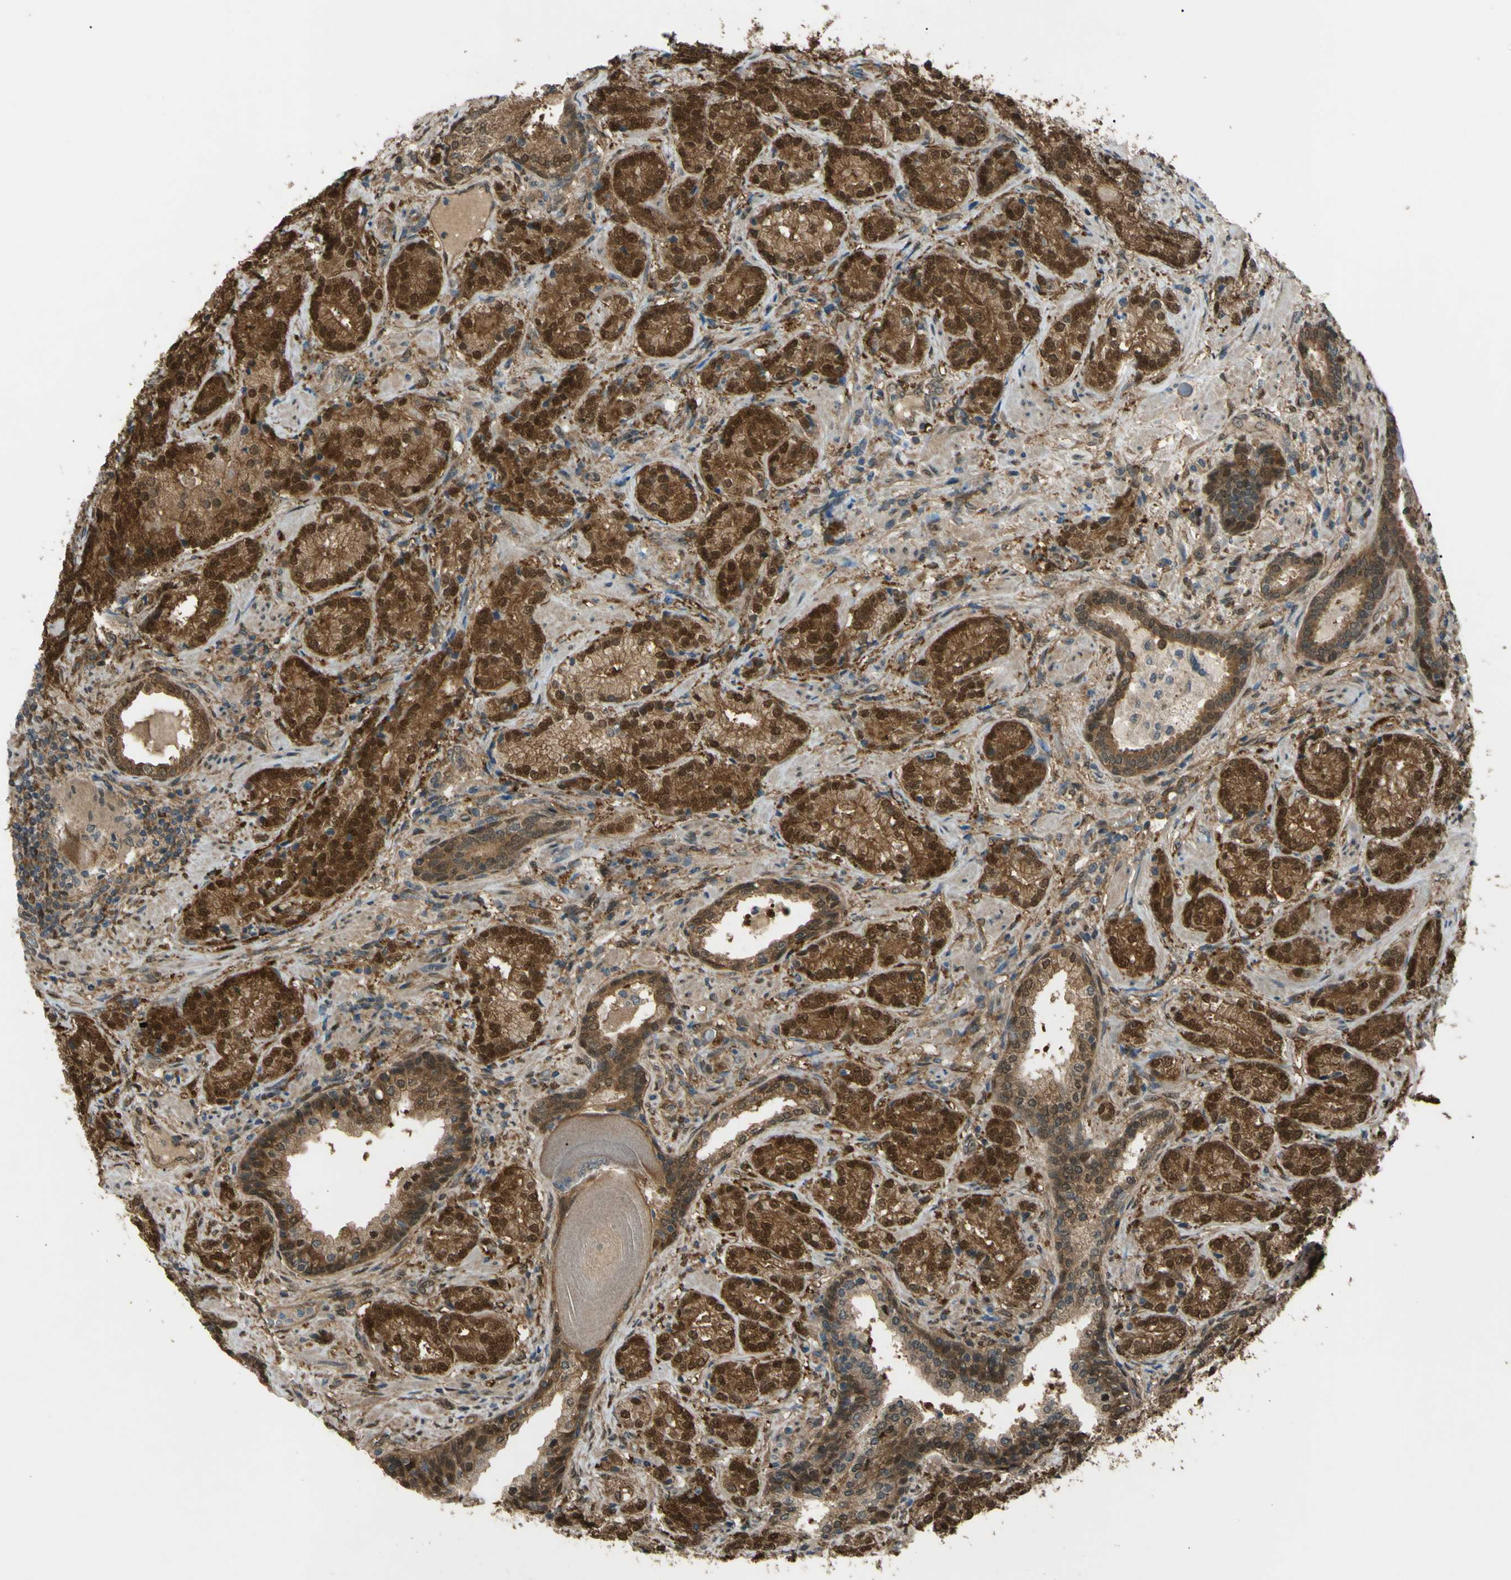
{"staining": {"intensity": "strong", "quantity": ">75%", "location": "cytoplasmic/membranous,nuclear"}, "tissue": "prostate cancer", "cell_type": "Tumor cells", "image_type": "cancer", "snomed": [{"axis": "morphology", "description": "Adenocarcinoma, High grade"}, {"axis": "topography", "description": "Prostate"}], "caption": "The micrograph shows a brown stain indicating the presence of a protein in the cytoplasmic/membranous and nuclear of tumor cells in high-grade adenocarcinoma (prostate).", "gene": "YWHAQ", "patient": {"sex": "male", "age": 61}}